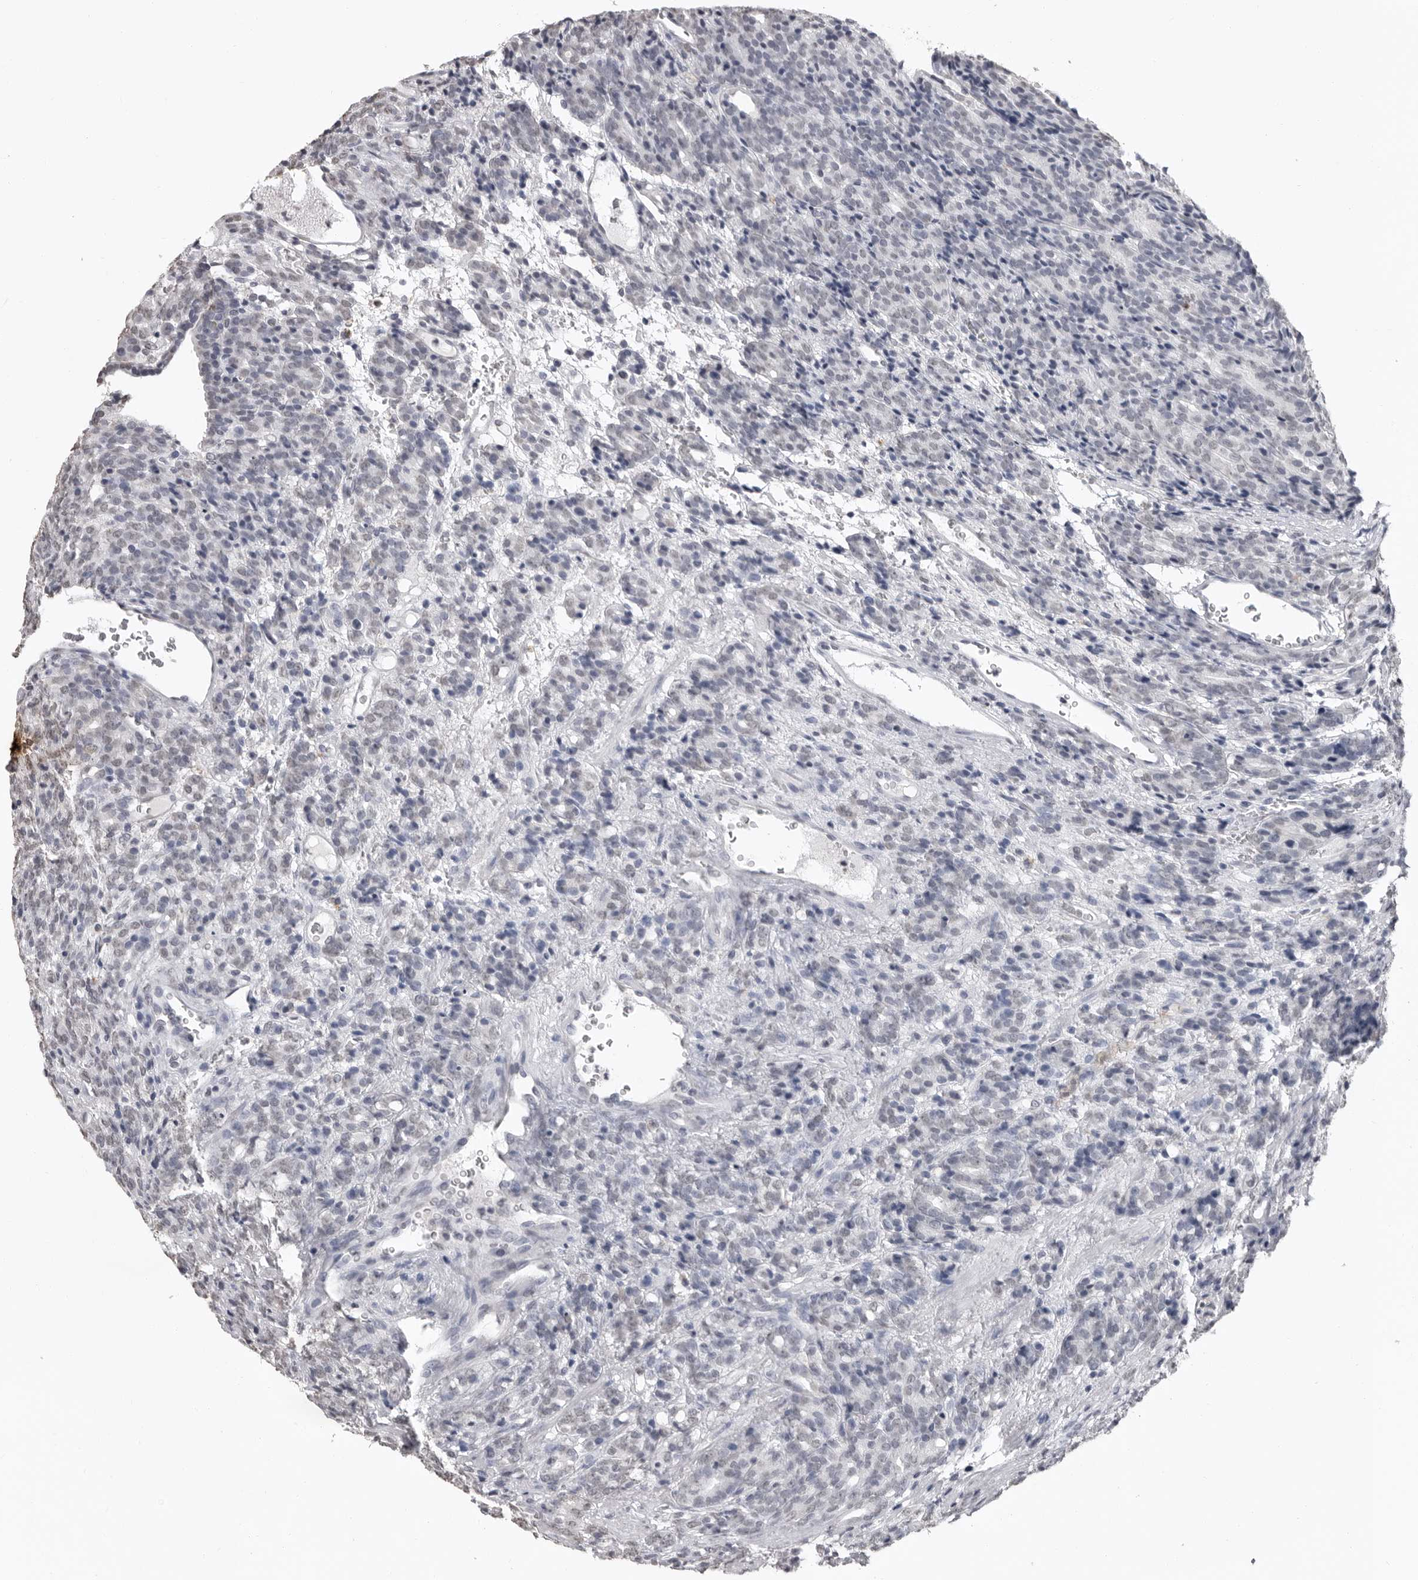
{"staining": {"intensity": "negative", "quantity": "none", "location": "none"}, "tissue": "prostate cancer", "cell_type": "Tumor cells", "image_type": "cancer", "snomed": [{"axis": "morphology", "description": "Adenocarcinoma, High grade"}, {"axis": "topography", "description": "Prostate"}], "caption": "DAB (3,3'-diaminobenzidine) immunohistochemical staining of human prostate adenocarcinoma (high-grade) exhibits no significant positivity in tumor cells. (DAB (3,3'-diaminobenzidine) immunohistochemistry with hematoxylin counter stain).", "gene": "HEPACAM", "patient": {"sex": "male", "age": 62}}